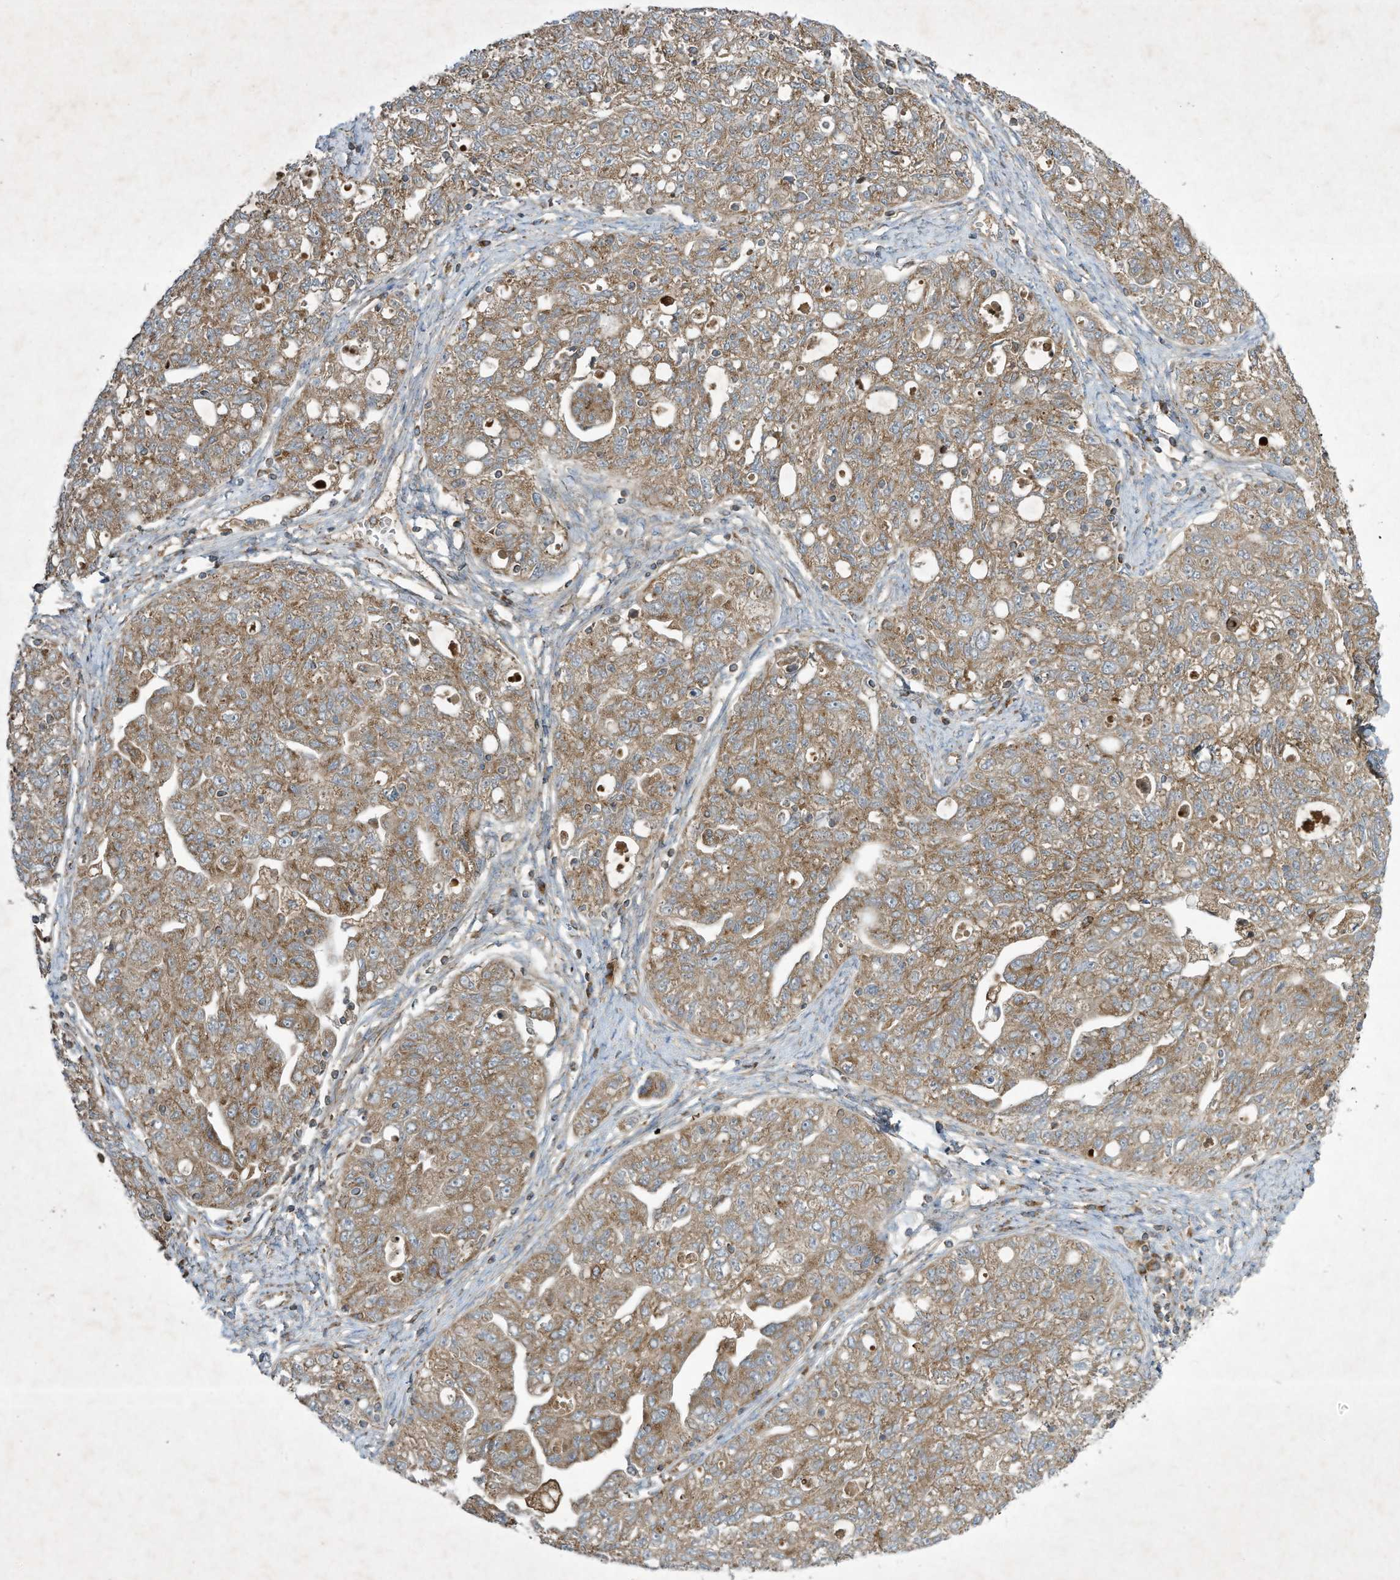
{"staining": {"intensity": "moderate", "quantity": ">75%", "location": "cytoplasmic/membranous"}, "tissue": "ovarian cancer", "cell_type": "Tumor cells", "image_type": "cancer", "snomed": [{"axis": "morphology", "description": "Carcinoma, NOS"}, {"axis": "morphology", "description": "Cystadenocarcinoma, serous, NOS"}, {"axis": "topography", "description": "Ovary"}], "caption": "Protein expression analysis of human ovarian cancer (carcinoma) reveals moderate cytoplasmic/membranous expression in about >75% of tumor cells.", "gene": "SYNJ2", "patient": {"sex": "female", "age": 69}}